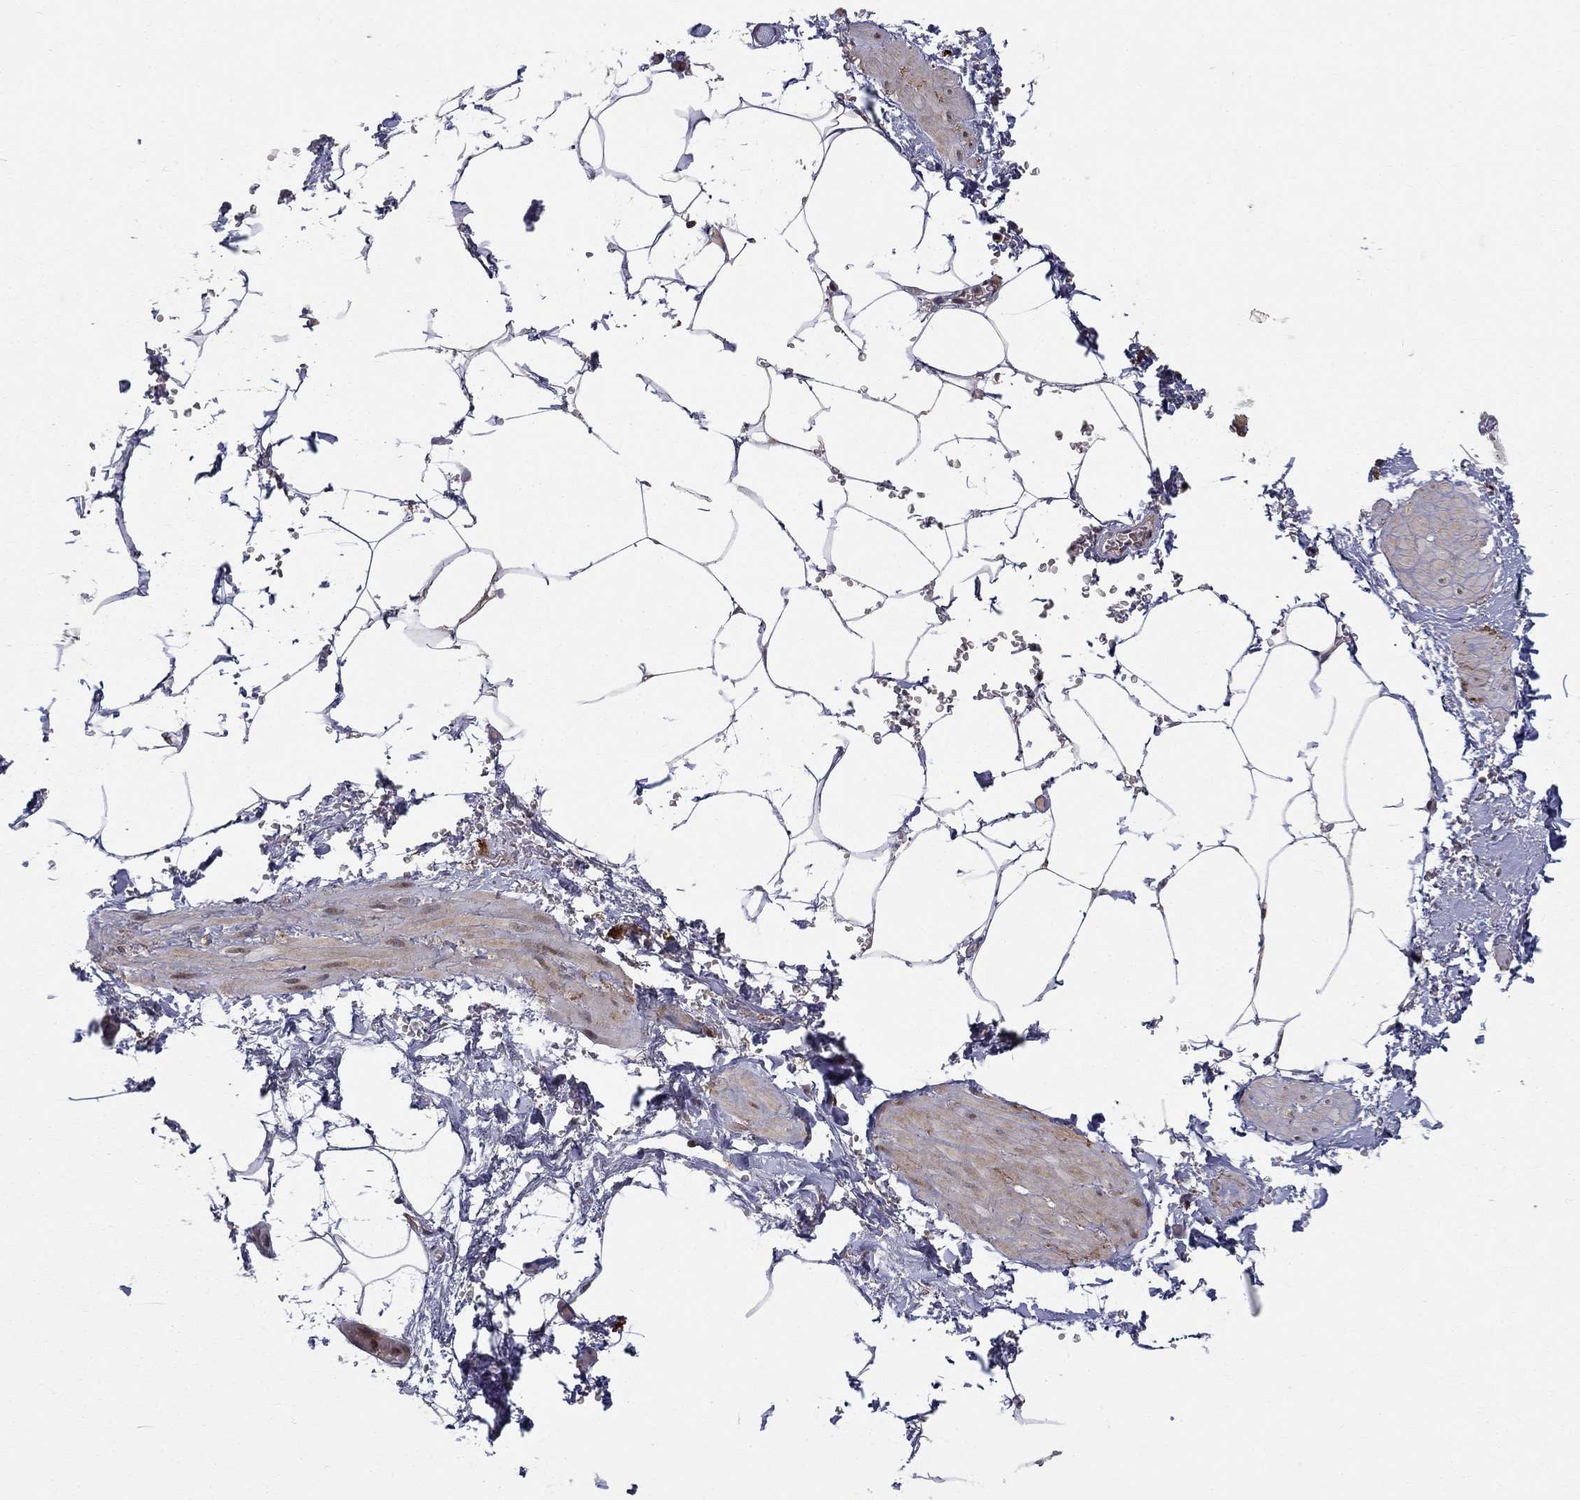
{"staining": {"intensity": "negative", "quantity": "none", "location": "none"}, "tissue": "adipose tissue", "cell_type": "Adipocytes", "image_type": "normal", "snomed": [{"axis": "morphology", "description": "Normal tissue, NOS"}, {"axis": "topography", "description": "Soft tissue"}, {"axis": "topography", "description": "Adipose tissue"}, {"axis": "topography", "description": "Vascular tissue"}, {"axis": "topography", "description": "Peripheral nerve tissue"}], "caption": "This is an IHC histopathology image of benign adipose tissue. There is no expression in adipocytes.", "gene": "WDR19", "patient": {"sex": "male", "age": 68}}